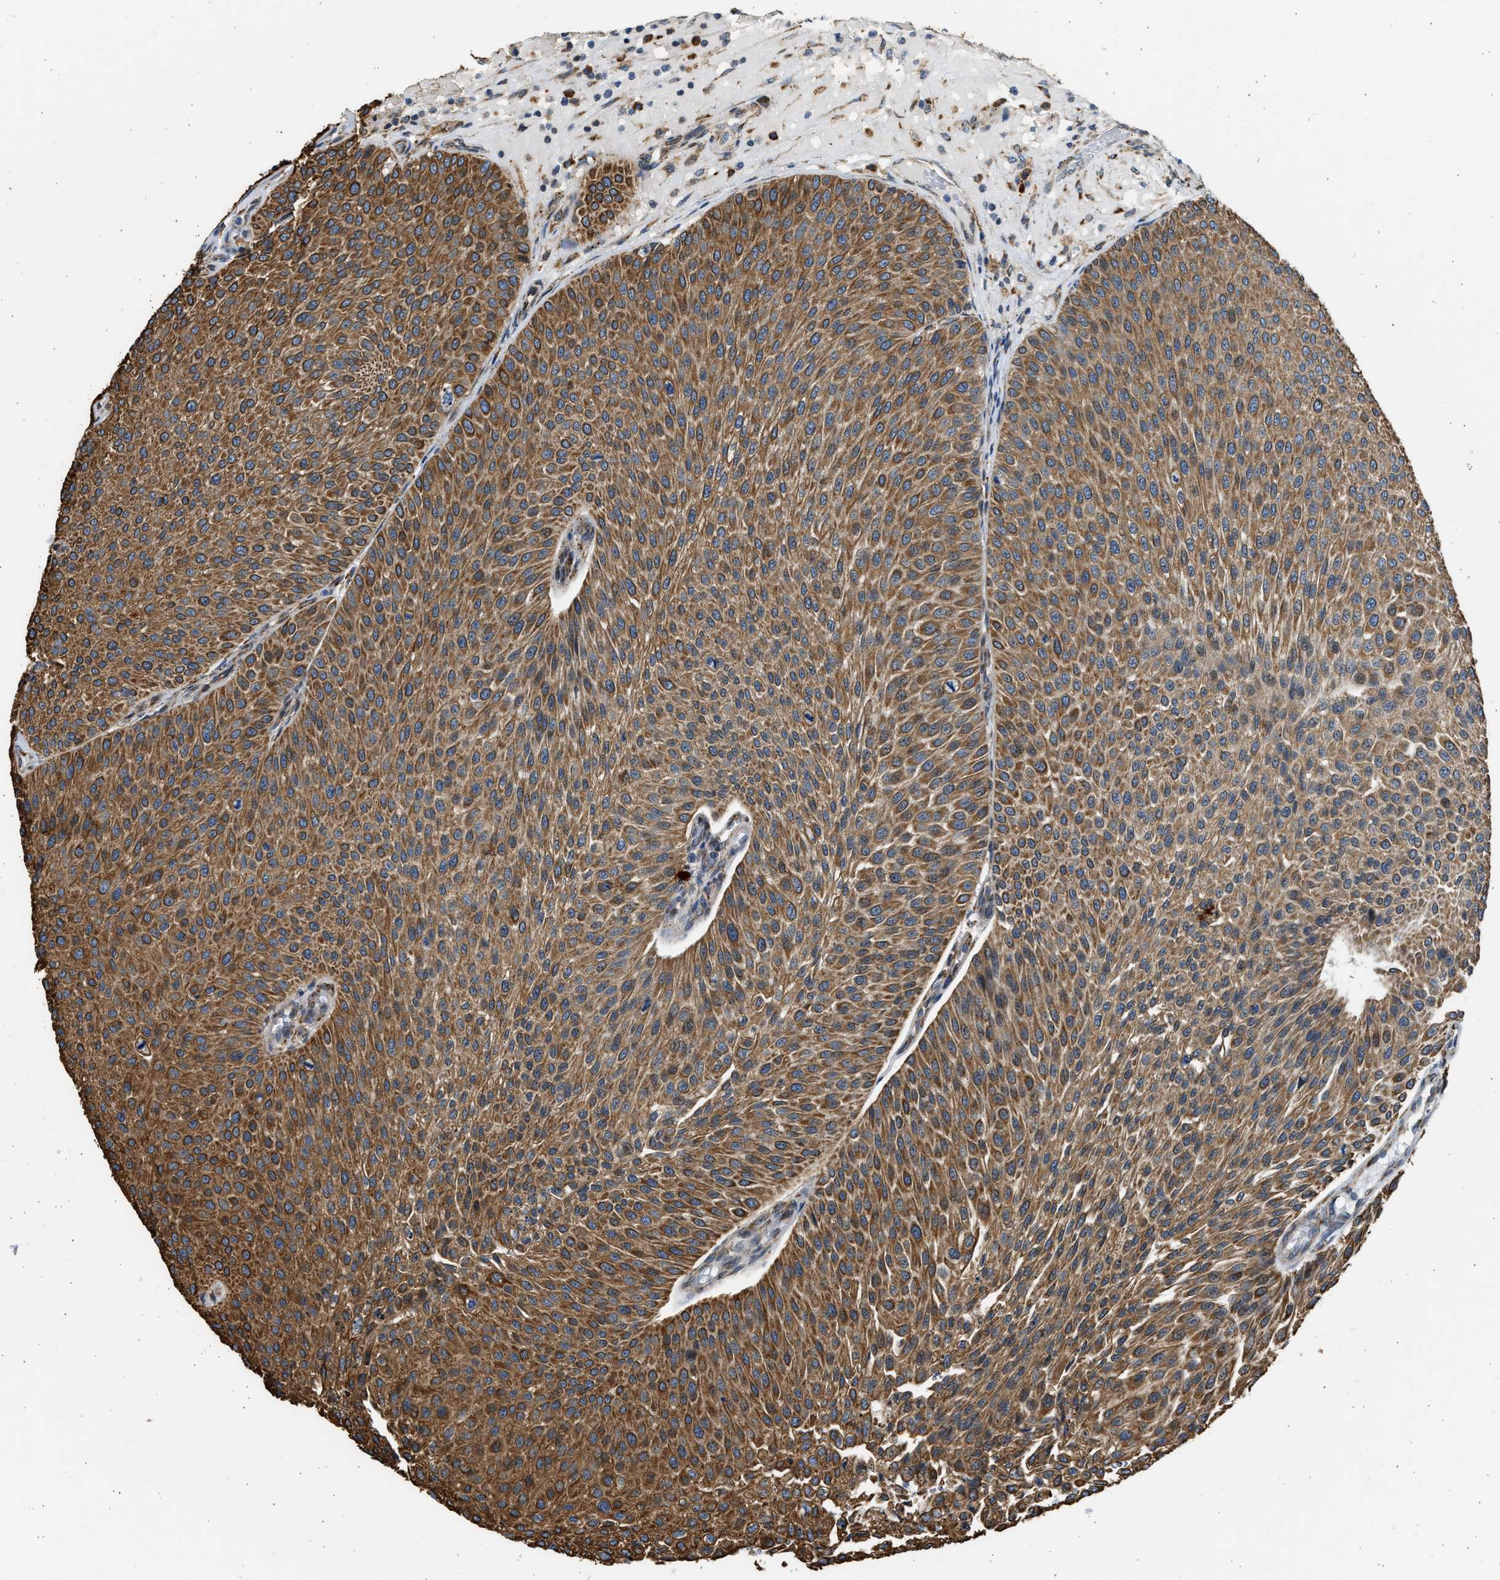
{"staining": {"intensity": "strong", "quantity": ">75%", "location": "cytoplasmic/membranous"}, "tissue": "urothelial cancer", "cell_type": "Tumor cells", "image_type": "cancer", "snomed": [{"axis": "morphology", "description": "Urothelial carcinoma, Low grade"}, {"axis": "topography", "description": "Smooth muscle"}, {"axis": "topography", "description": "Urinary bladder"}], "caption": "Urothelial cancer stained with a brown dye displays strong cytoplasmic/membranous positive staining in about >75% of tumor cells.", "gene": "PLD2", "patient": {"sex": "male", "age": 60}}